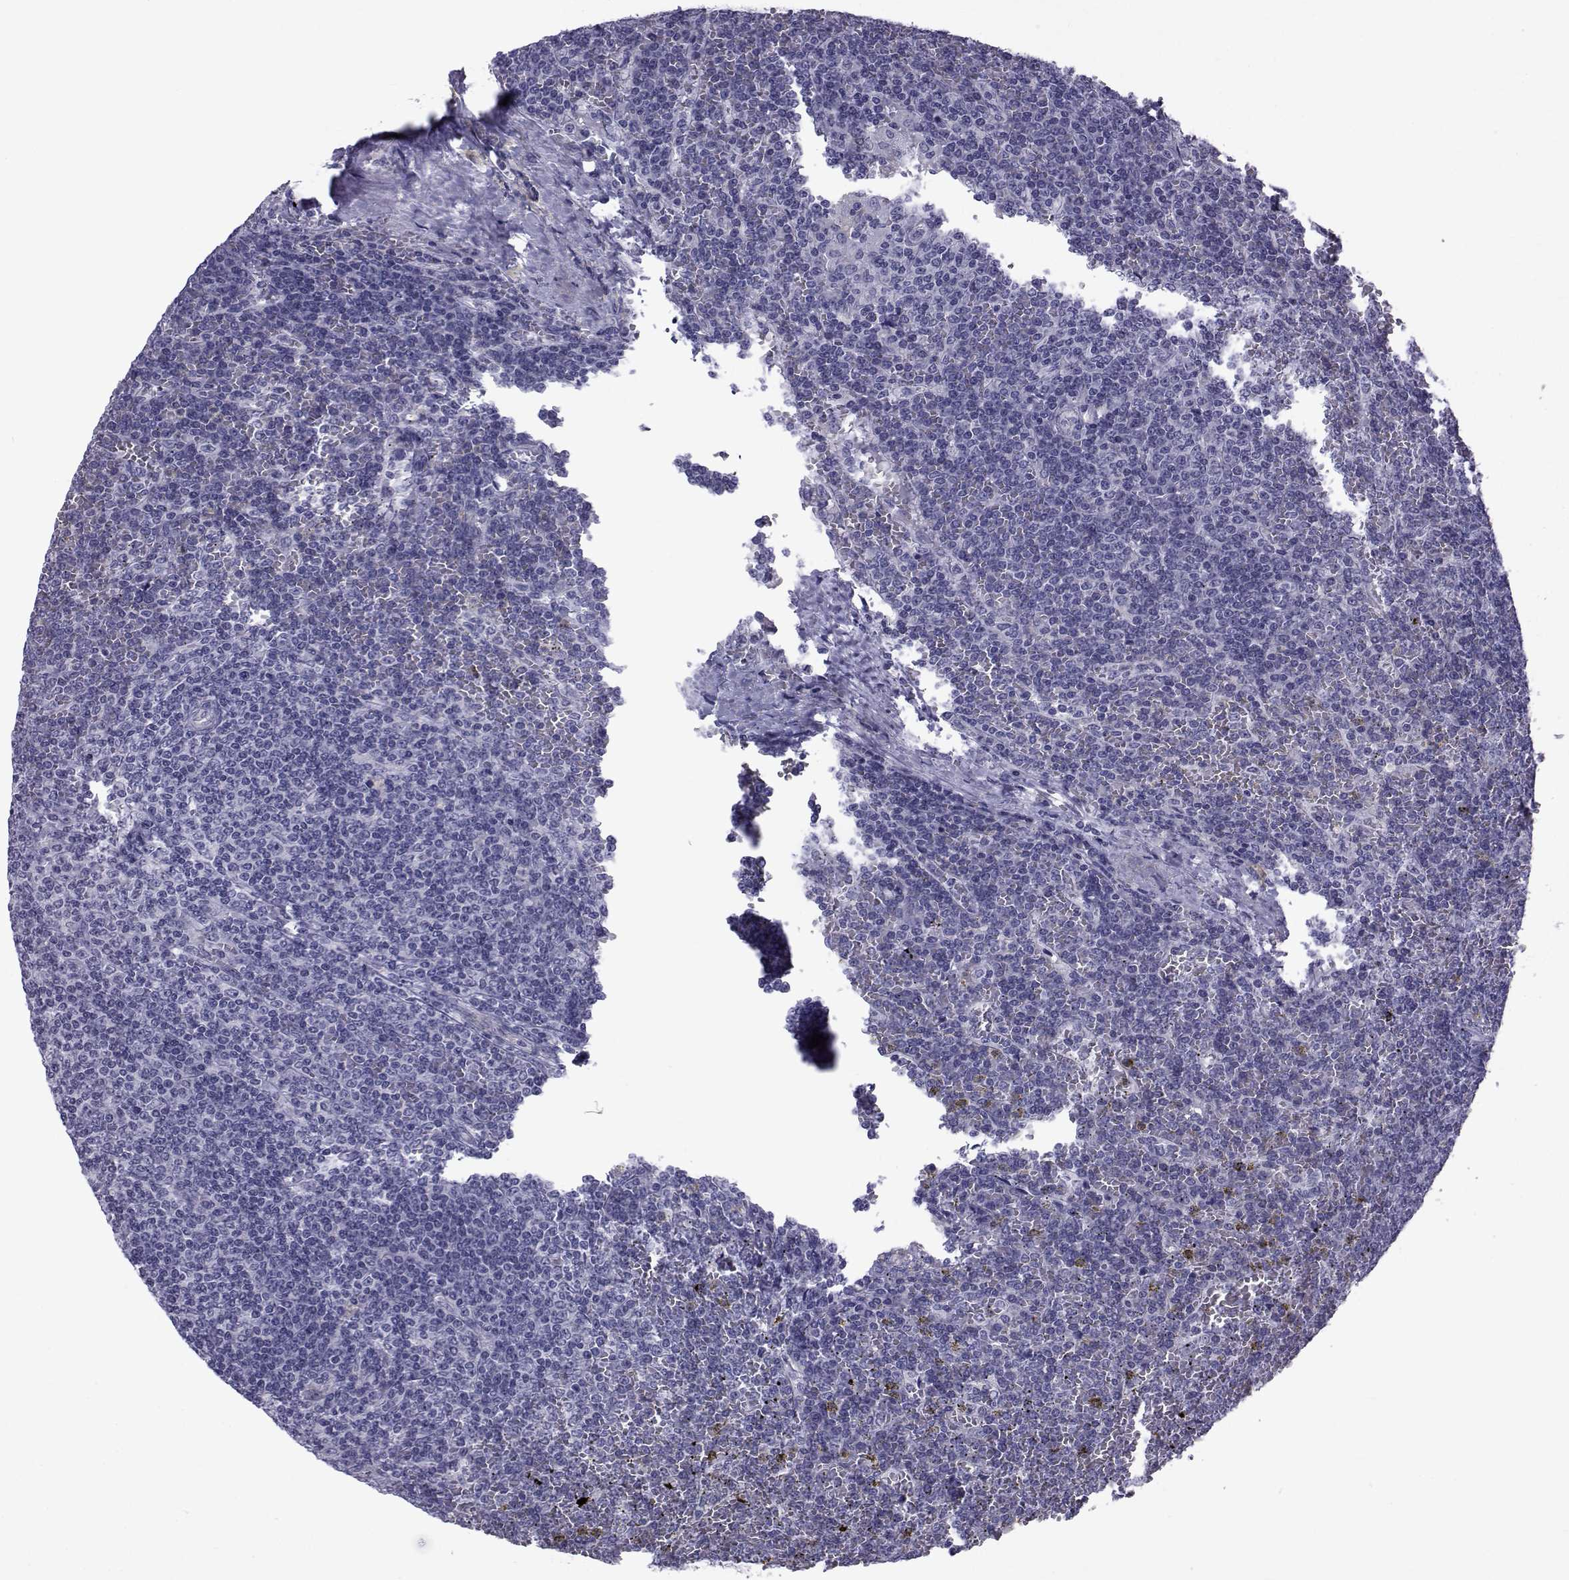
{"staining": {"intensity": "negative", "quantity": "none", "location": "none"}, "tissue": "lymphoma", "cell_type": "Tumor cells", "image_type": "cancer", "snomed": [{"axis": "morphology", "description": "Malignant lymphoma, non-Hodgkin's type, Low grade"}, {"axis": "topography", "description": "Spleen"}], "caption": "This is a image of immunohistochemistry staining of low-grade malignant lymphoma, non-Hodgkin's type, which shows no staining in tumor cells.", "gene": "COL22A1", "patient": {"sex": "female", "age": 19}}